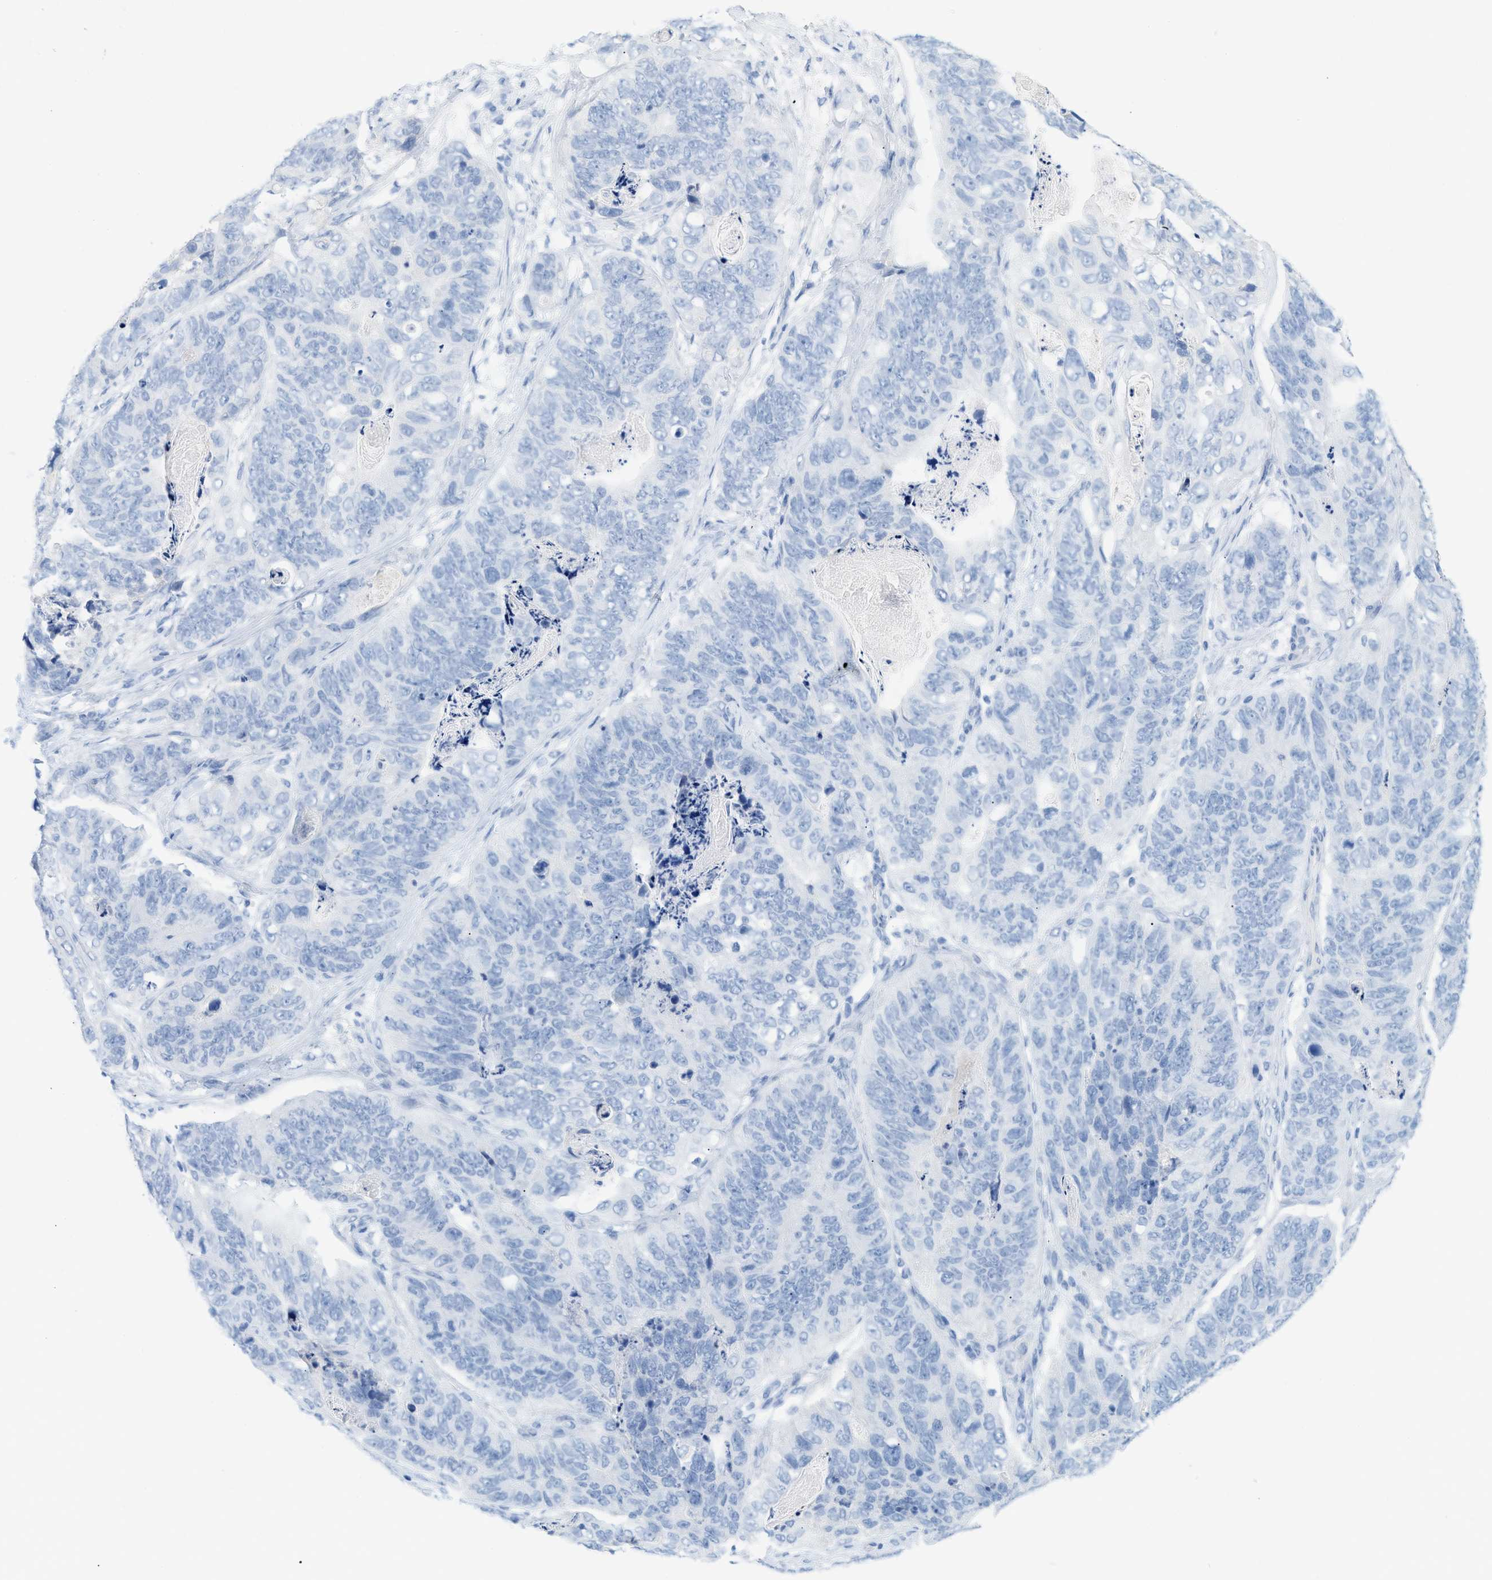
{"staining": {"intensity": "negative", "quantity": "none", "location": "none"}, "tissue": "stomach cancer", "cell_type": "Tumor cells", "image_type": "cancer", "snomed": [{"axis": "morphology", "description": "Adenocarcinoma, NOS"}, {"axis": "topography", "description": "Stomach"}], "caption": "The micrograph displays no staining of tumor cells in adenocarcinoma (stomach).", "gene": "PAPPA", "patient": {"sex": "female", "age": 89}}